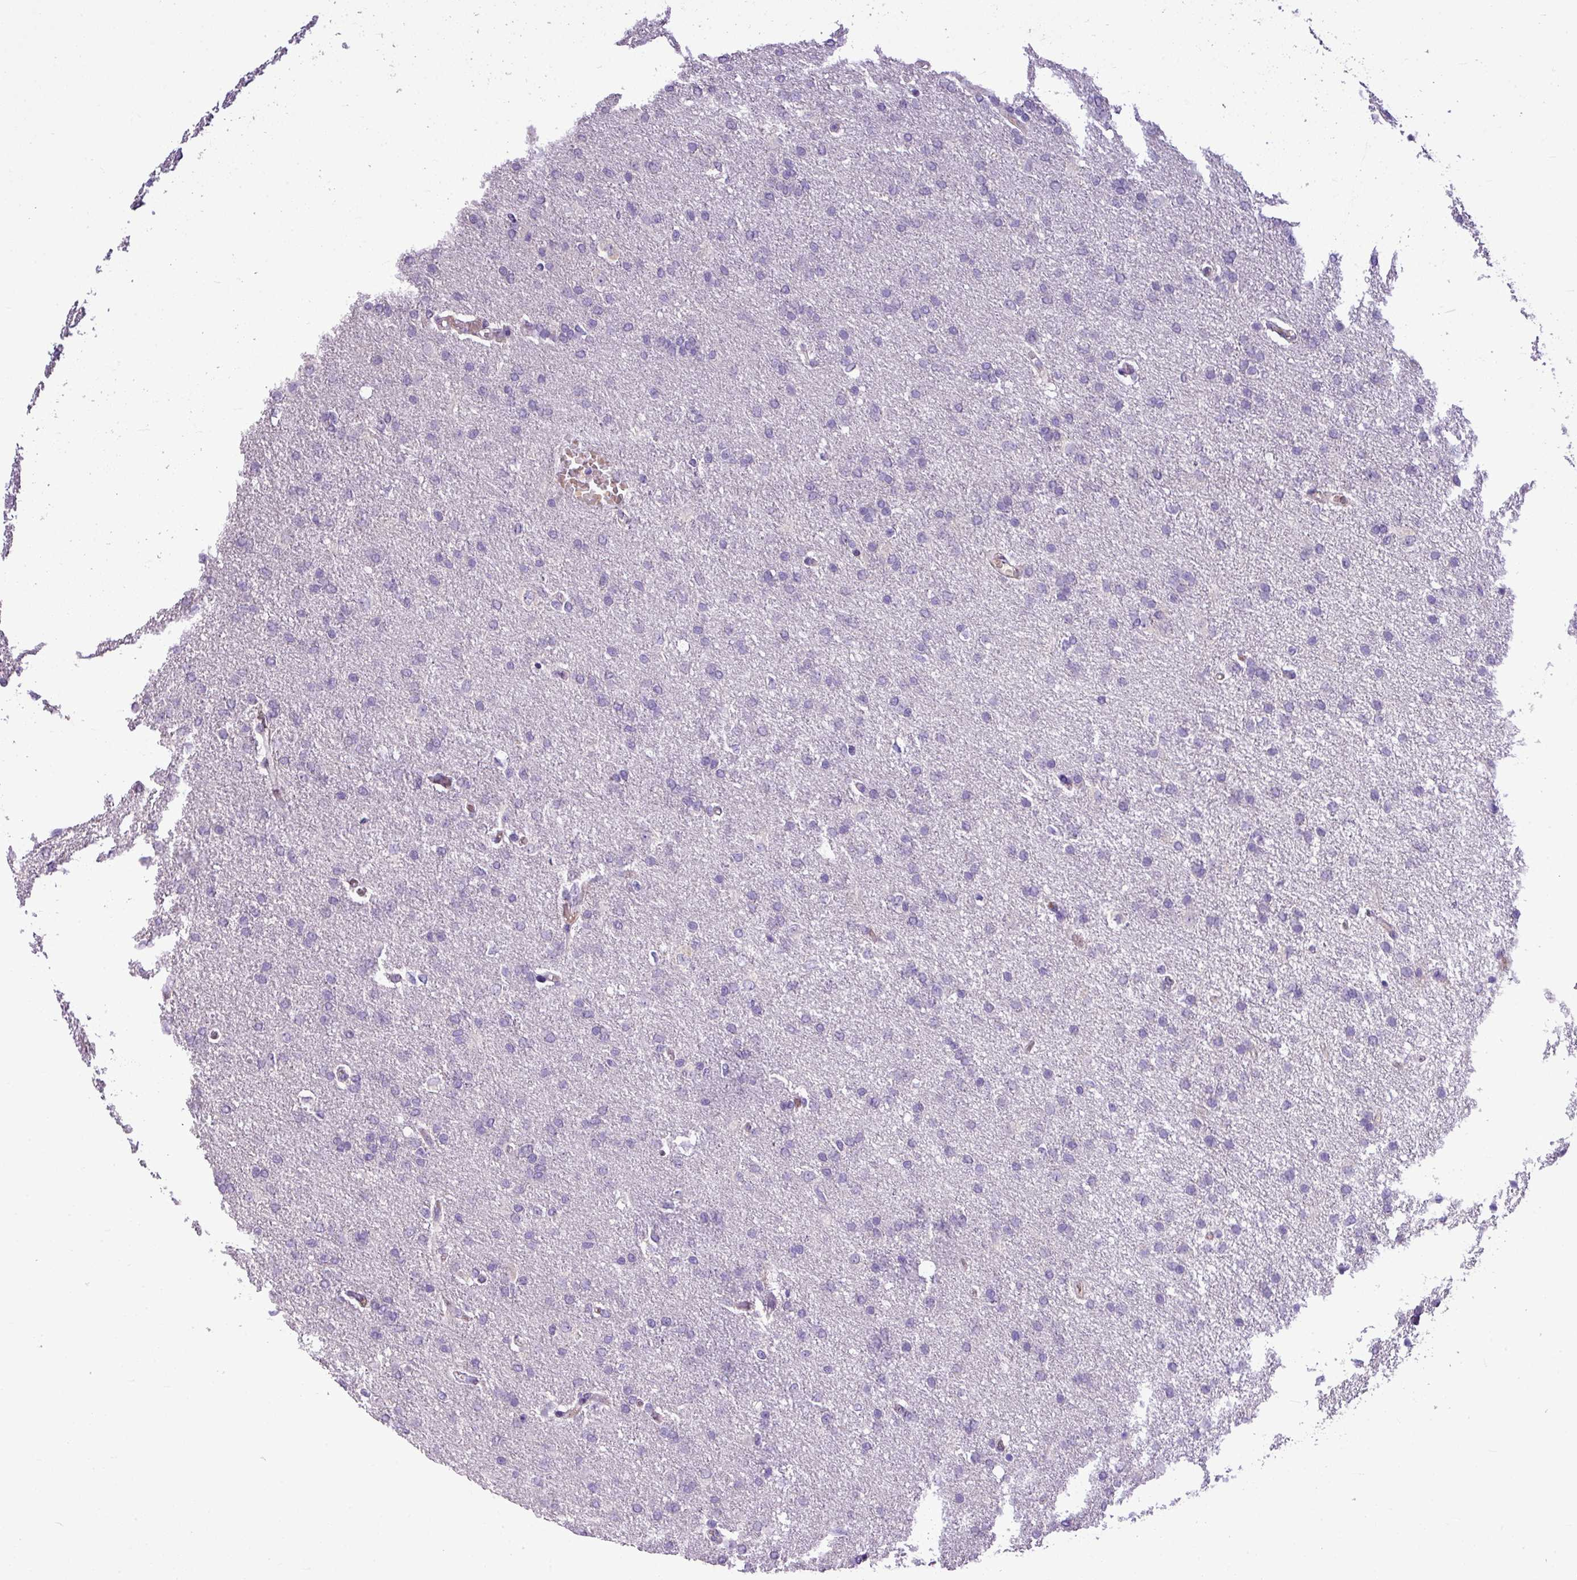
{"staining": {"intensity": "negative", "quantity": "none", "location": "none"}, "tissue": "glioma", "cell_type": "Tumor cells", "image_type": "cancer", "snomed": [{"axis": "morphology", "description": "Glioma, malignant, High grade"}, {"axis": "topography", "description": "Brain"}], "caption": "This is an immunohistochemistry (IHC) histopathology image of glioma. There is no staining in tumor cells.", "gene": "IL17A", "patient": {"sex": "male", "age": 72}}